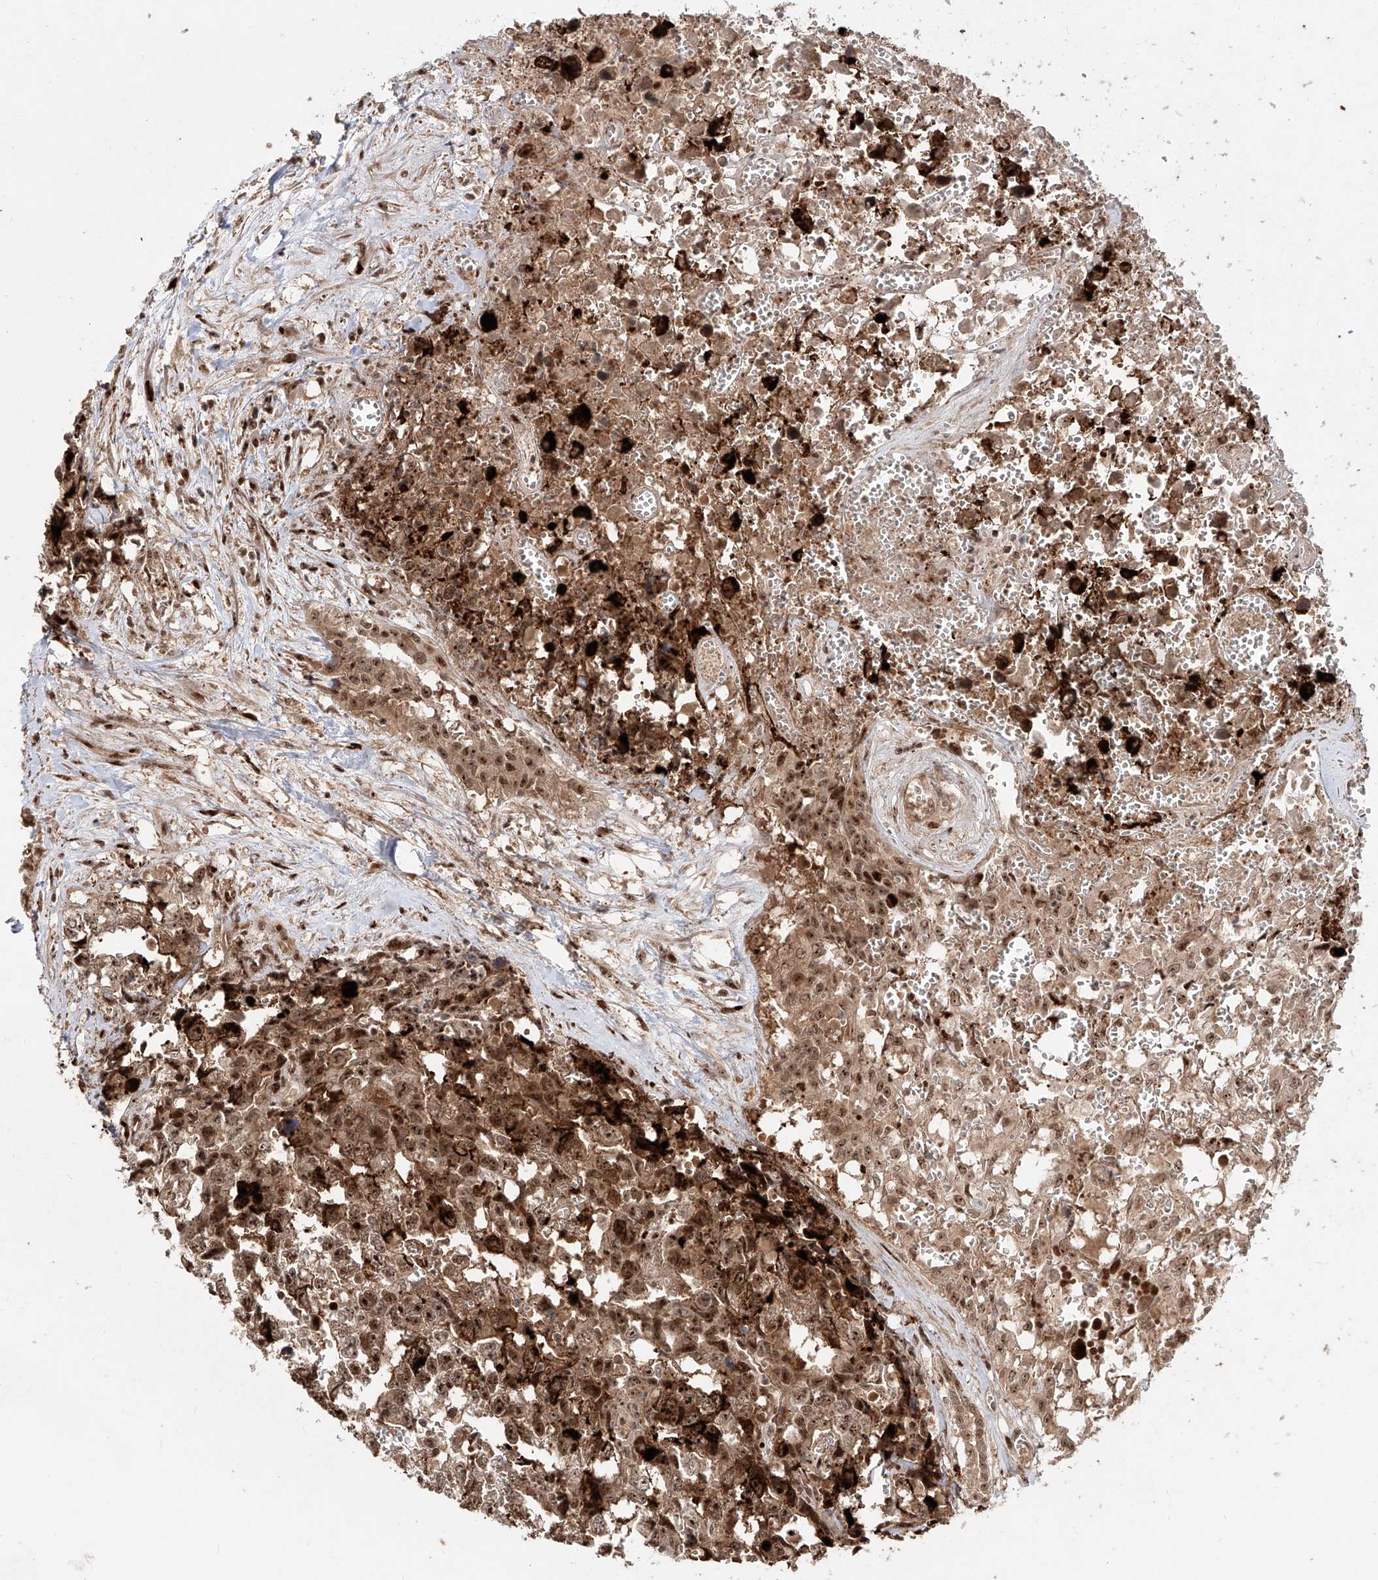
{"staining": {"intensity": "strong", "quantity": ">75%", "location": "nuclear"}, "tissue": "testis cancer", "cell_type": "Tumor cells", "image_type": "cancer", "snomed": [{"axis": "morphology", "description": "Carcinoma, Embryonal, NOS"}, {"axis": "topography", "description": "Testis"}], "caption": "Tumor cells demonstrate high levels of strong nuclear positivity in about >75% of cells in embryonal carcinoma (testis). (Brightfield microscopy of DAB IHC at high magnification).", "gene": "ZNF710", "patient": {"sex": "male", "age": 31}}